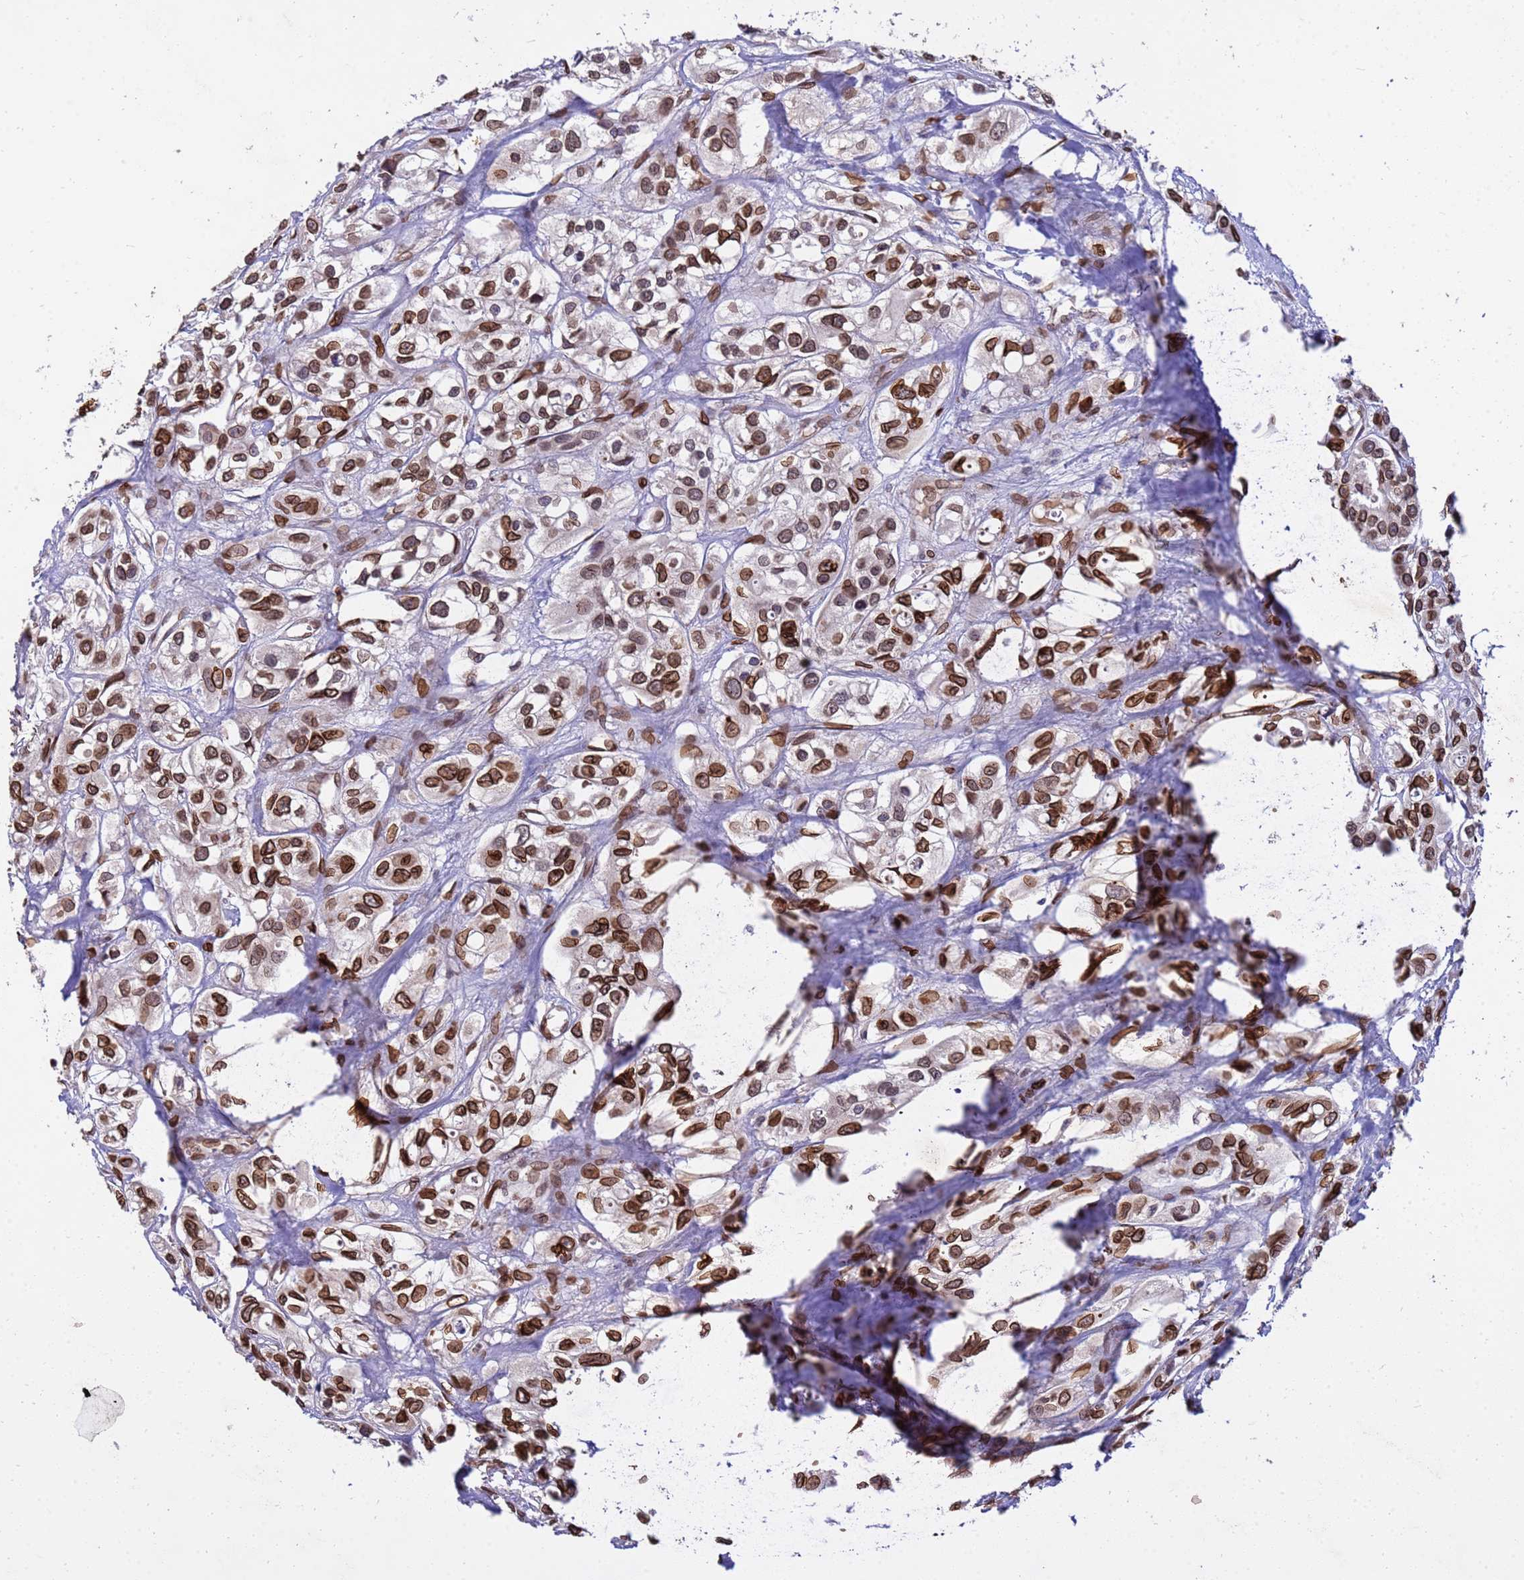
{"staining": {"intensity": "strong", "quantity": ">75%", "location": "cytoplasmic/membranous,nuclear"}, "tissue": "urothelial cancer", "cell_type": "Tumor cells", "image_type": "cancer", "snomed": [{"axis": "morphology", "description": "Urothelial carcinoma, High grade"}, {"axis": "topography", "description": "Urinary bladder"}], "caption": "Immunohistochemistry (IHC) photomicrograph of neoplastic tissue: urothelial cancer stained using immunohistochemistry displays high levels of strong protein expression localized specifically in the cytoplasmic/membranous and nuclear of tumor cells, appearing as a cytoplasmic/membranous and nuclear brown color.", "gene": "GPR135", "patient": {"sex": "male", "age": 67}}